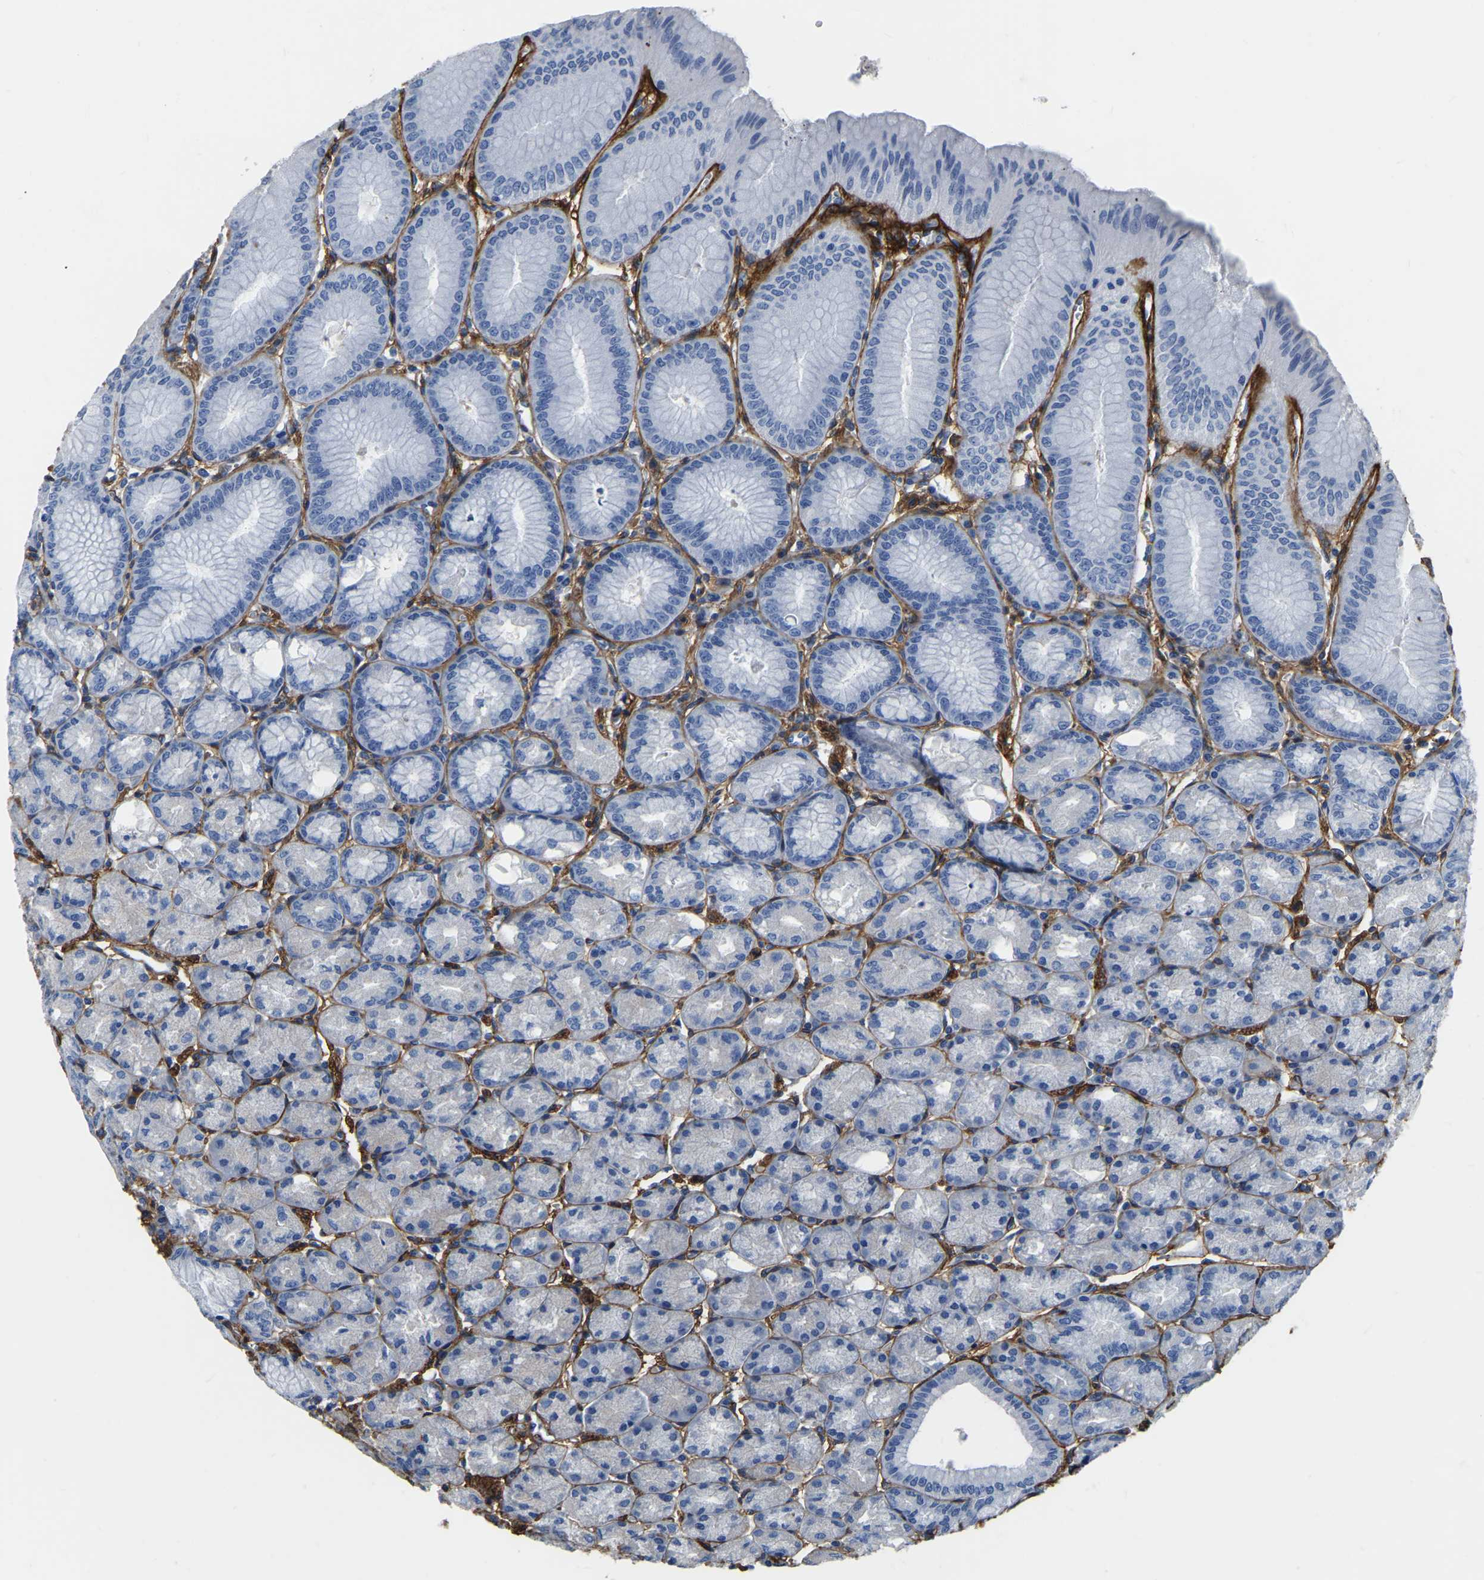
{"staining": {"intensity": "negative", "quantity": "none", "location": "none"}, "tissue": "stomach", "cell_type": "Glandular cells", "image_type": "normal", "snomed": [{"axis": "morphology", "description": "Normal tissue, NOS"}, {"axis": "topography", "description": "Stomach, lower"}], "caption": "DAB immunohistochemical staining of benign stomach exhibits no significant expression in glandular cells. (DAB (3,3'-diaminobenzidine) immunohistochemistry with hematoxylin counter stain).", "gene": "COL6A1", "patient": {"sex": "male", "age": 71}}